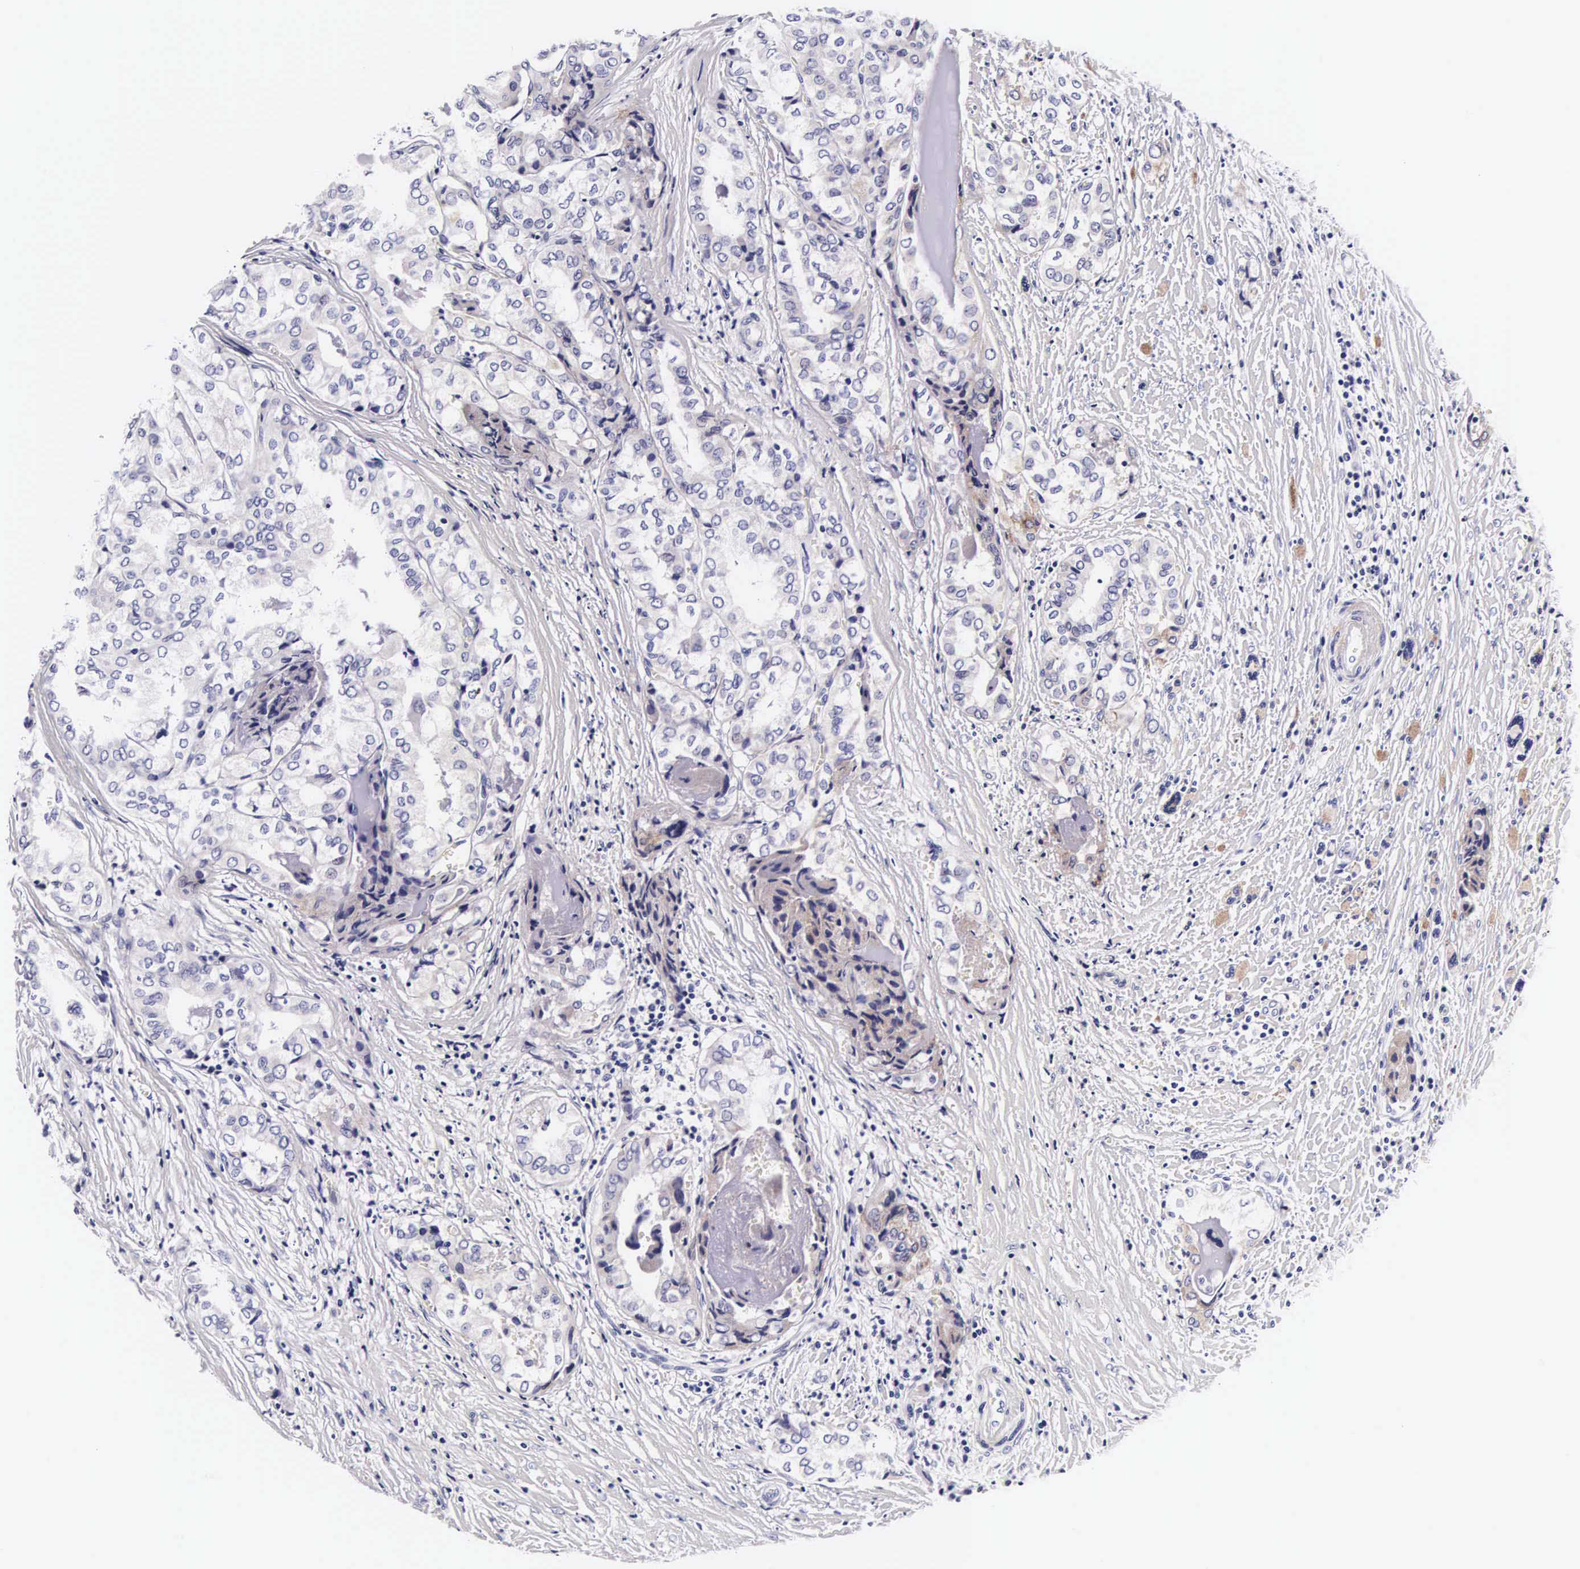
{"staining": {"intensity": "negative", "quantity": "none", "location": "none"}, "tissue": "thyroid cancer", "cell_type": "Tumor cells", "image_type": "cancer", "snomed": [{"axis": "morphology", "description": "Papillary adenocarcinoma, NOS"}, {"axis": "topography", "description": "Thyroid gland"}], "caption": "Thyroid cancer was stained to show a protein in brown. There is no significant expression in tumor cells. (DAB (3,3'-diaminobenzidine) immunohistochemistry (IHC) with hematoxylin counter stain).", "gene": "UPRT", "patient": {"sex": "female", "age": 71}}